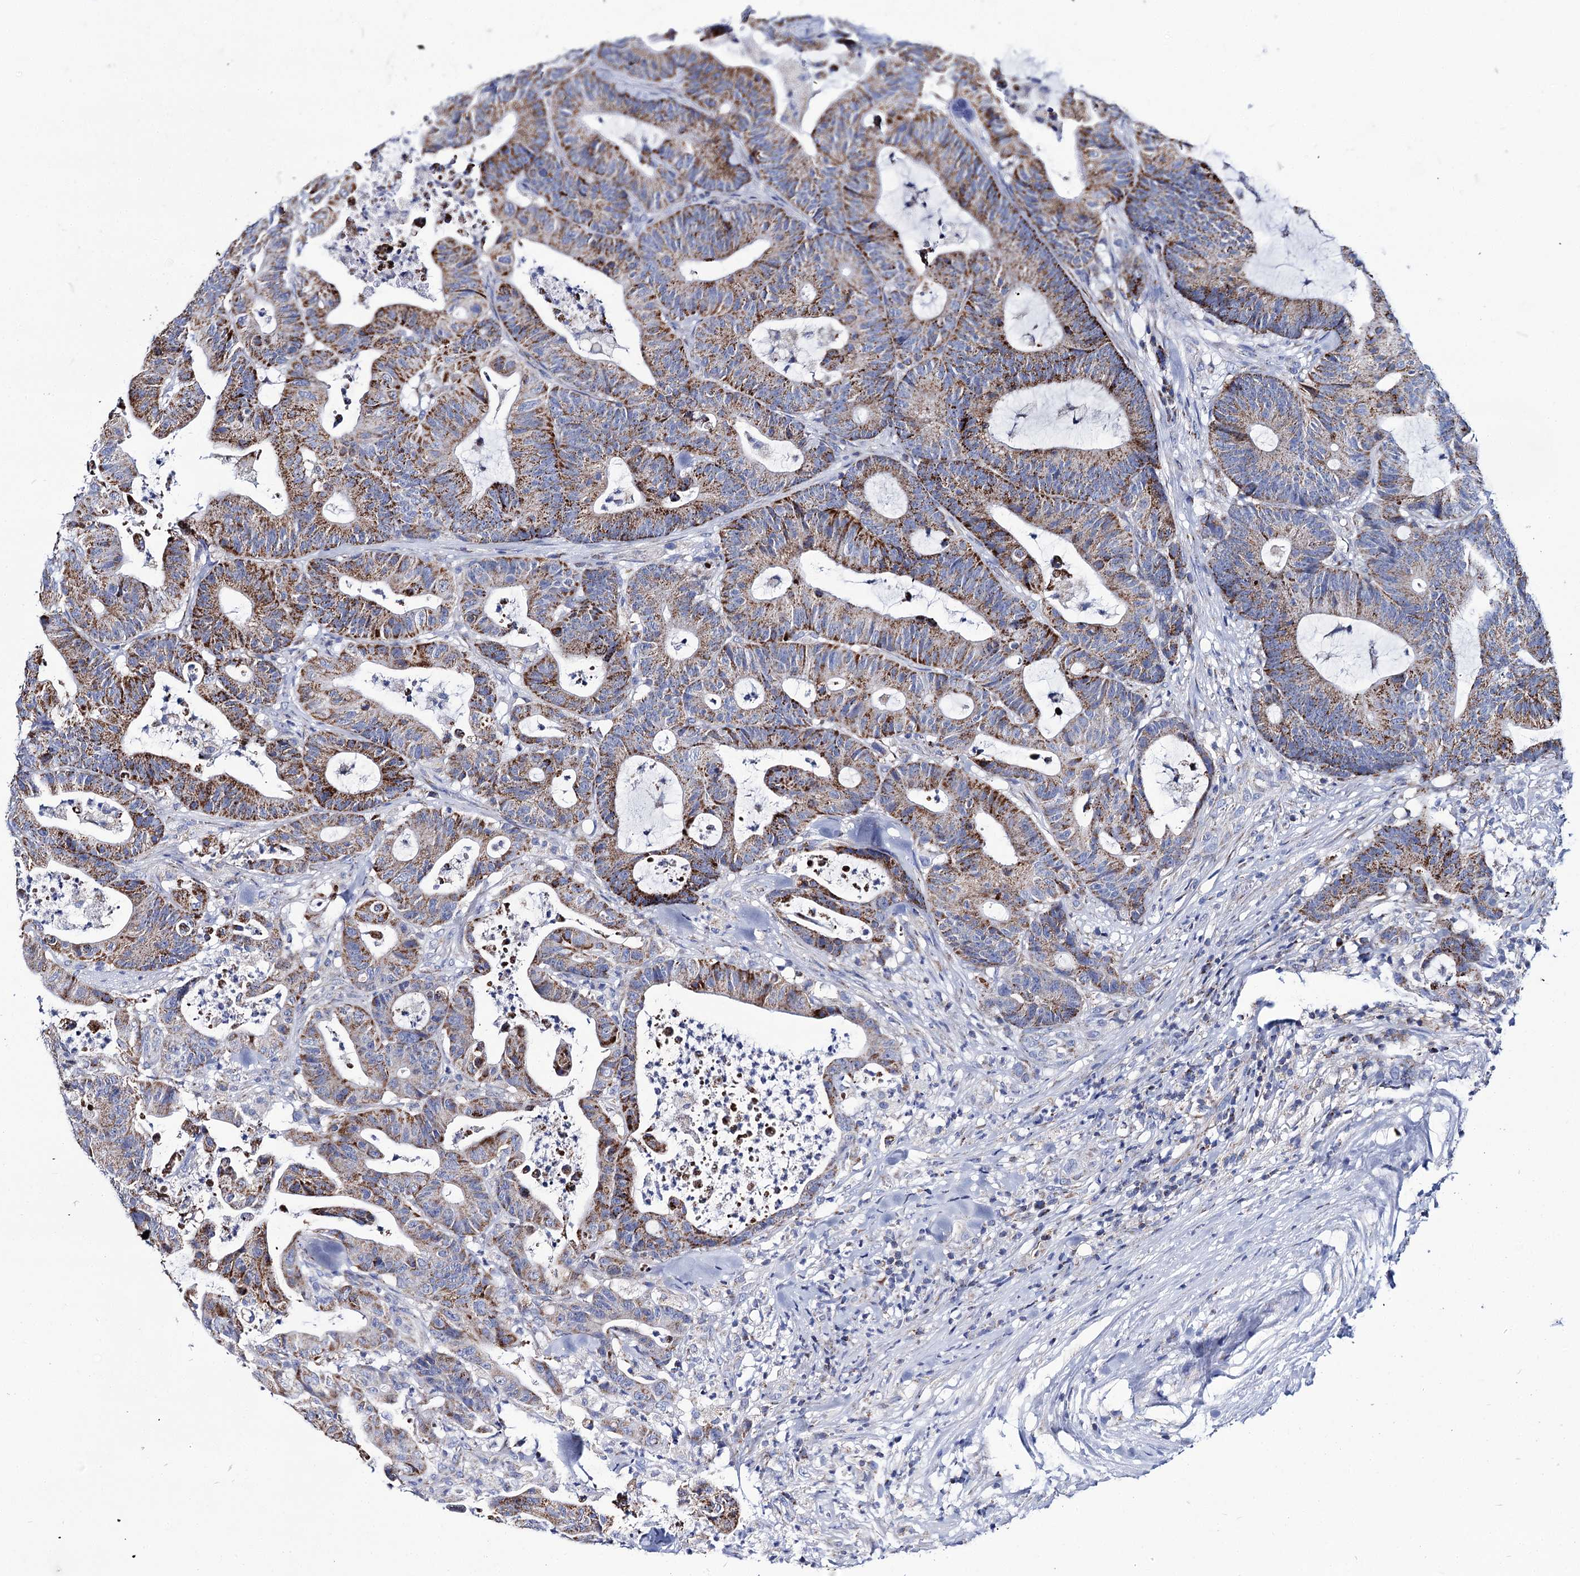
{"staining": {"intensity": "moderate", "quantity": ">75%", "location": "cytoplasmic/membranous"}, "tissue": "colorectal cancer", "cell_type": "Tumor cells", "image_type": "cancer", "snomed": [{"axis": "morphology", "description": "Adenocarcinoma, NOS"}, {"axis": "topography", "description": "Colon"}], "caption": "Immunohistochemical staining of colorectal cancer reveals moderate cytoplasmic/membranous protein positivity in about >75% of tumor cells. Nuclei are stained in blue.", "gene": "UBASH3B", "patient": {"sex": "female", "age": 84}}